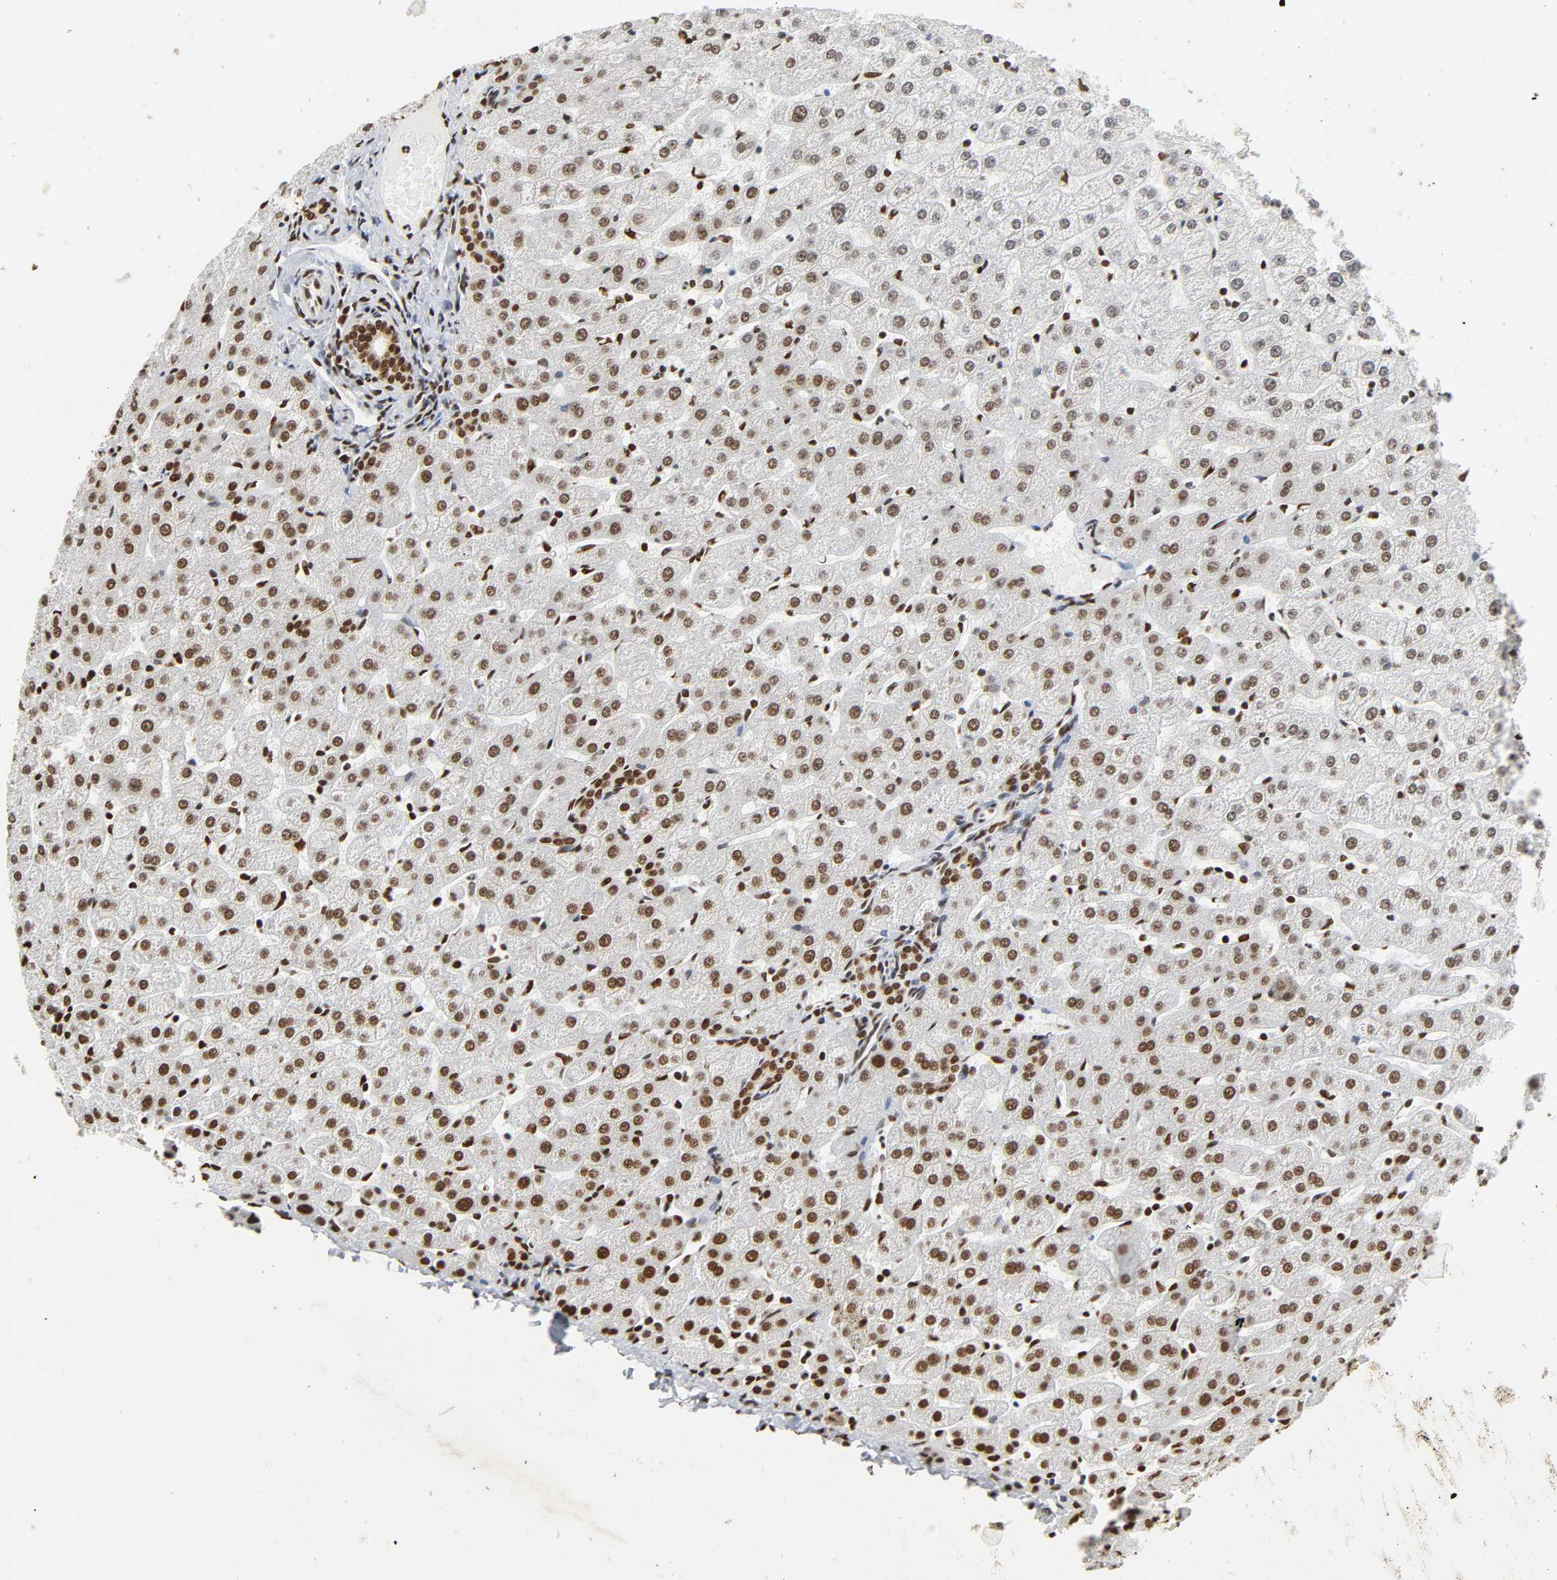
{"staining": {"intensity": "strong", "quantity": ">75%", "location": "cytoplasmic/membranous,nuclear"}, "tissue": "liver", "cell_type": "Cholangiocytes", "image_type": "normal", "snomed": [{"axis": "morphology", "description": "Normal tissue, NOS"}, {"axis": "morphology", "description": "Fibrosis, NOS"}, {"axis": "topography", "description": "Liver"}], "caption": "IHC histopathology image of benign liver: liver stained using immunohistochemistry (IHC) exhibits high levels of strong protein expression localized specifically in the cytoplasmic/membranous,nuclear of cholangiocytes, appearing as a cytoplasmic/membranous,nuclear brown color.", "gene": "HNRNPC", "patient": {"sex": "female", "age": 29}}